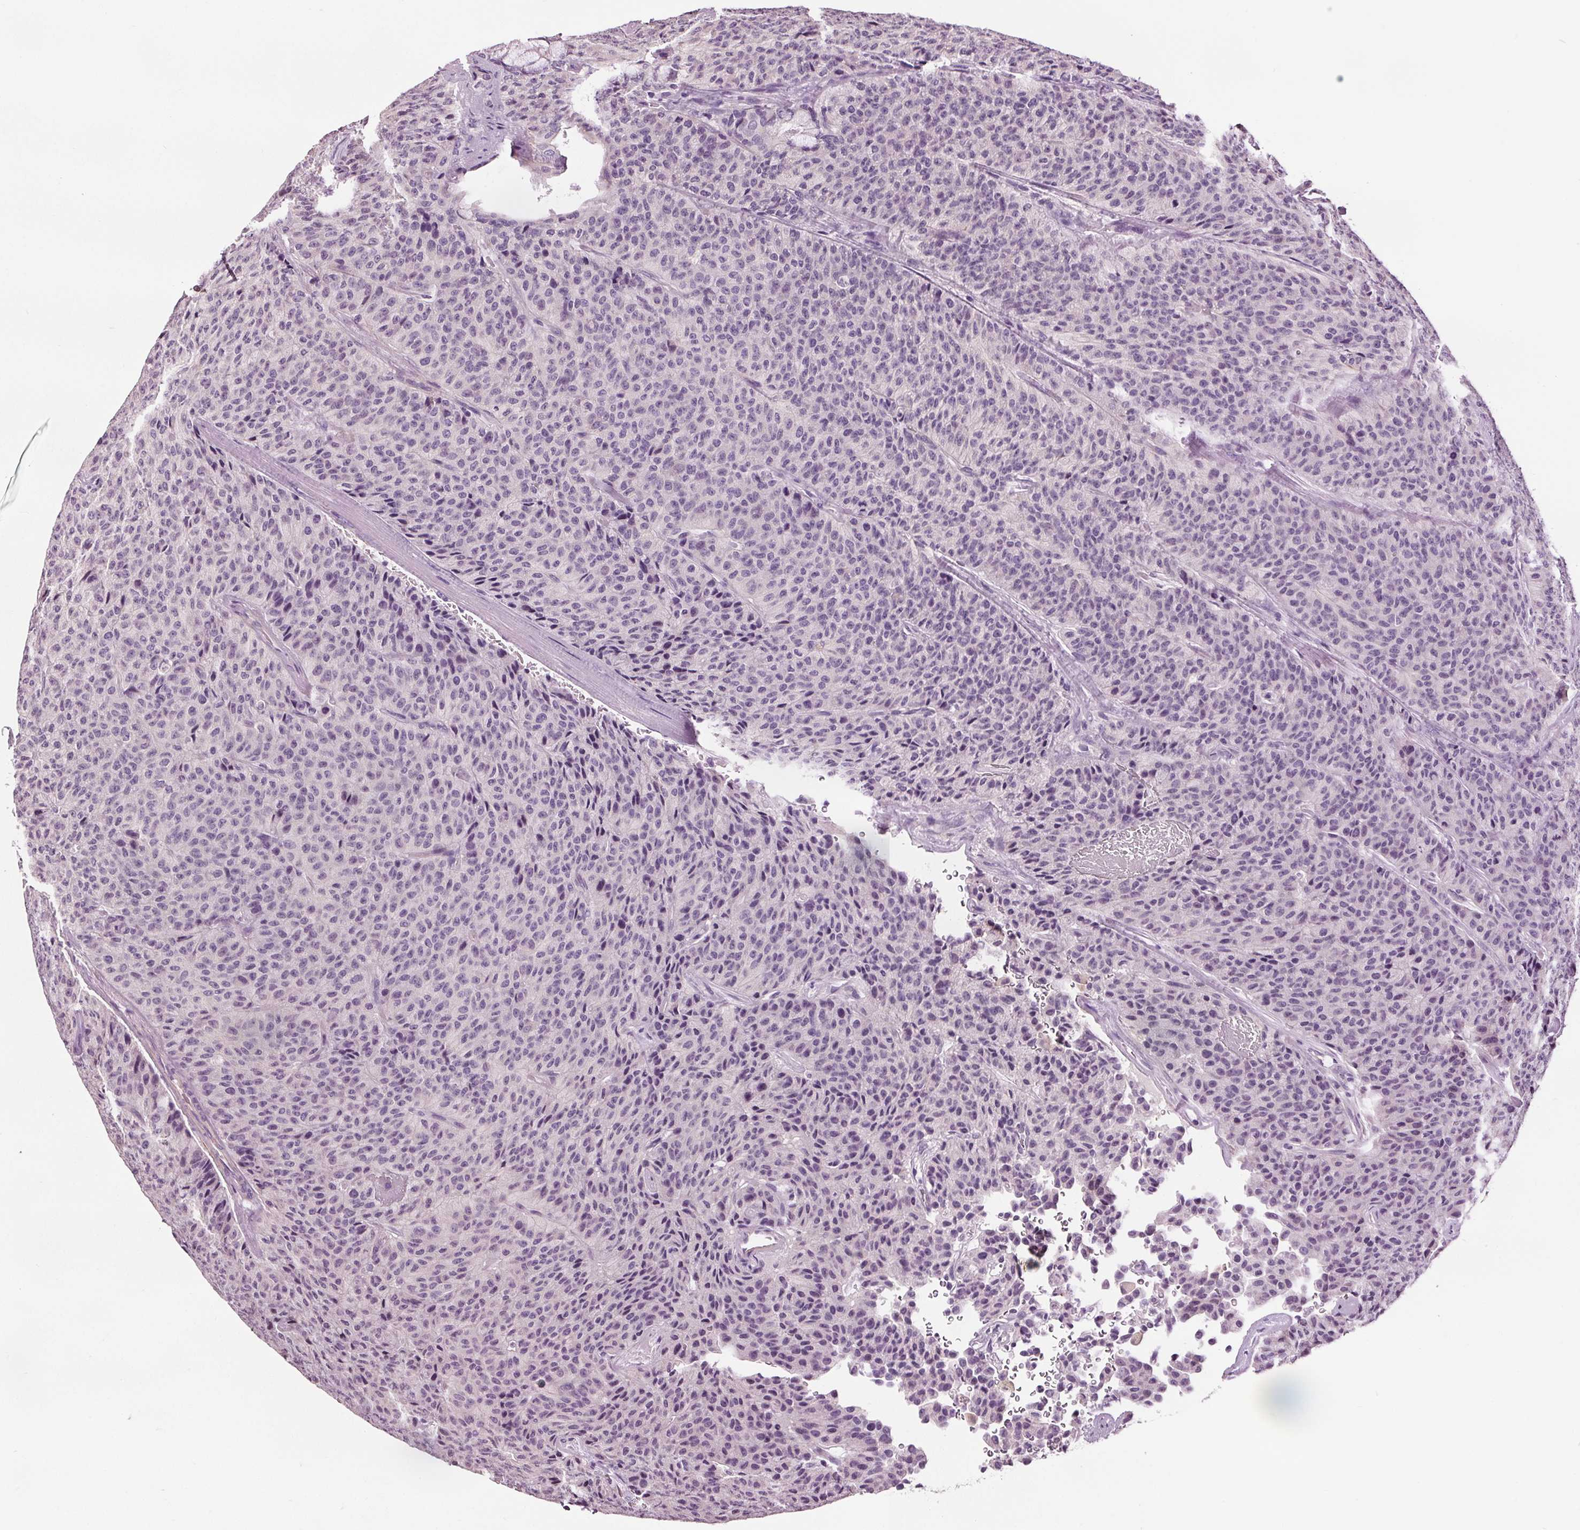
{"staining": {"intensity": "negative", "quantity": "none", "location": "none"}, "tissue": "carcinoid", "cell_type": "Tumor cells", "image_type": "cancer", "snomed": [{"axis": "morphology", "description": "Carcinoid, malignant, NOS"}, {"axis": "topography", "description": "Lung"}], "caption": "DAB (3,3'-diaminobenzidine) immunohistochemical staining of carcinoid (malignant) shows no significant positivity in tumor cells. The staining is performed using DAB (3,3'-diaminobenzidine) brown chromogen with nuclei counter-stained in using hematoxylin.", "gene": "RASA1", "patient": {"sex": "male", "age": 71}}